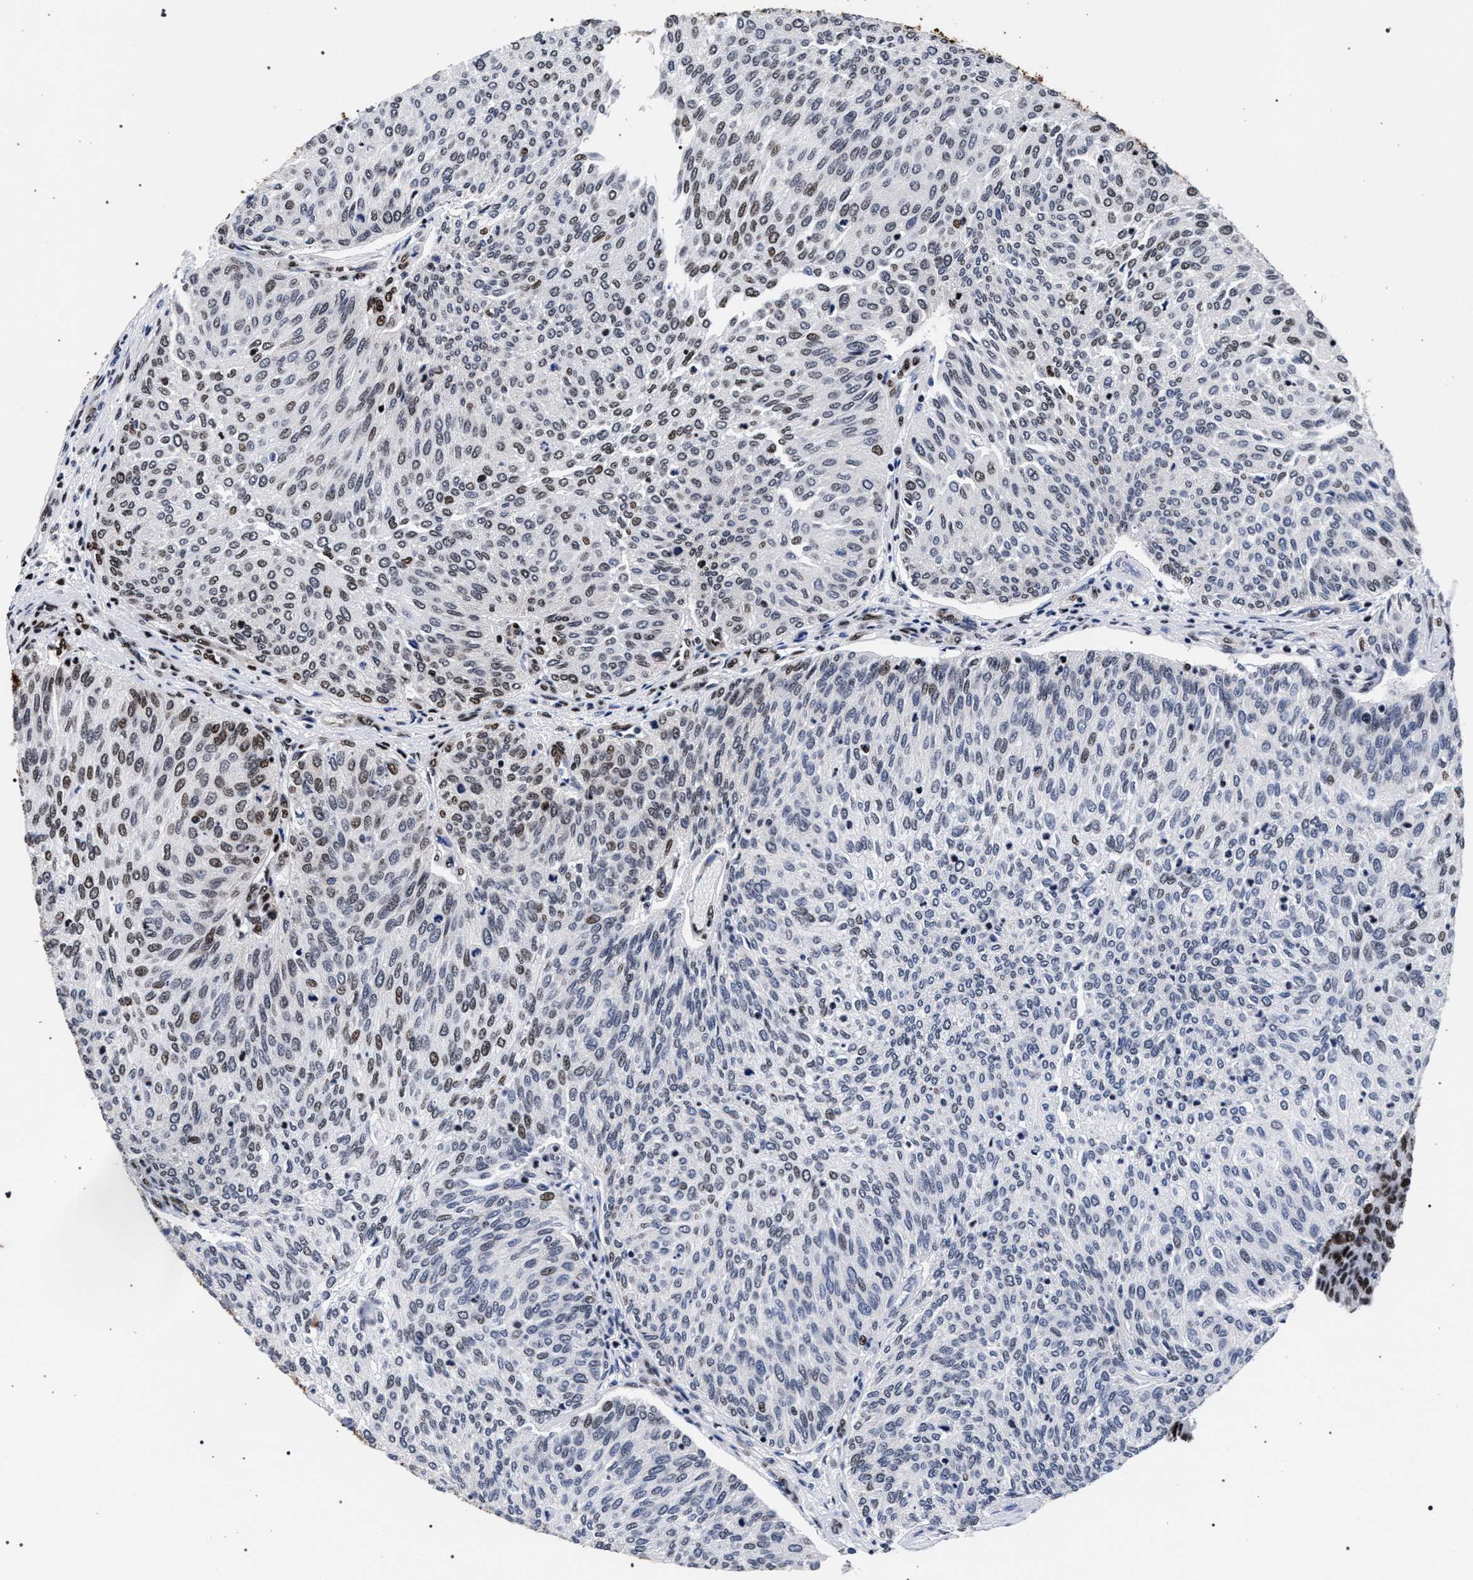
{"staining": {"intensity": "weak", "quantity": "25%-75%", "location": "nuclear"}, "tissue": "urothelial cancer", "cell_type": "Tumor cells", "image_type": "cancer", "snomed": [{"axis": "morphology", "description": "Urothelial carcinoma, Low grade"}, {"axis": "topography", "description": "Urinary bladder"}], "caption": "Brown immunohistochemical staining in human urothelial cancer displays weak nuclear staining in approximately 25%-75% of tumor cells.", "gene": "HNRNPA1", "patient": {"sex": "female", "age": 79}}